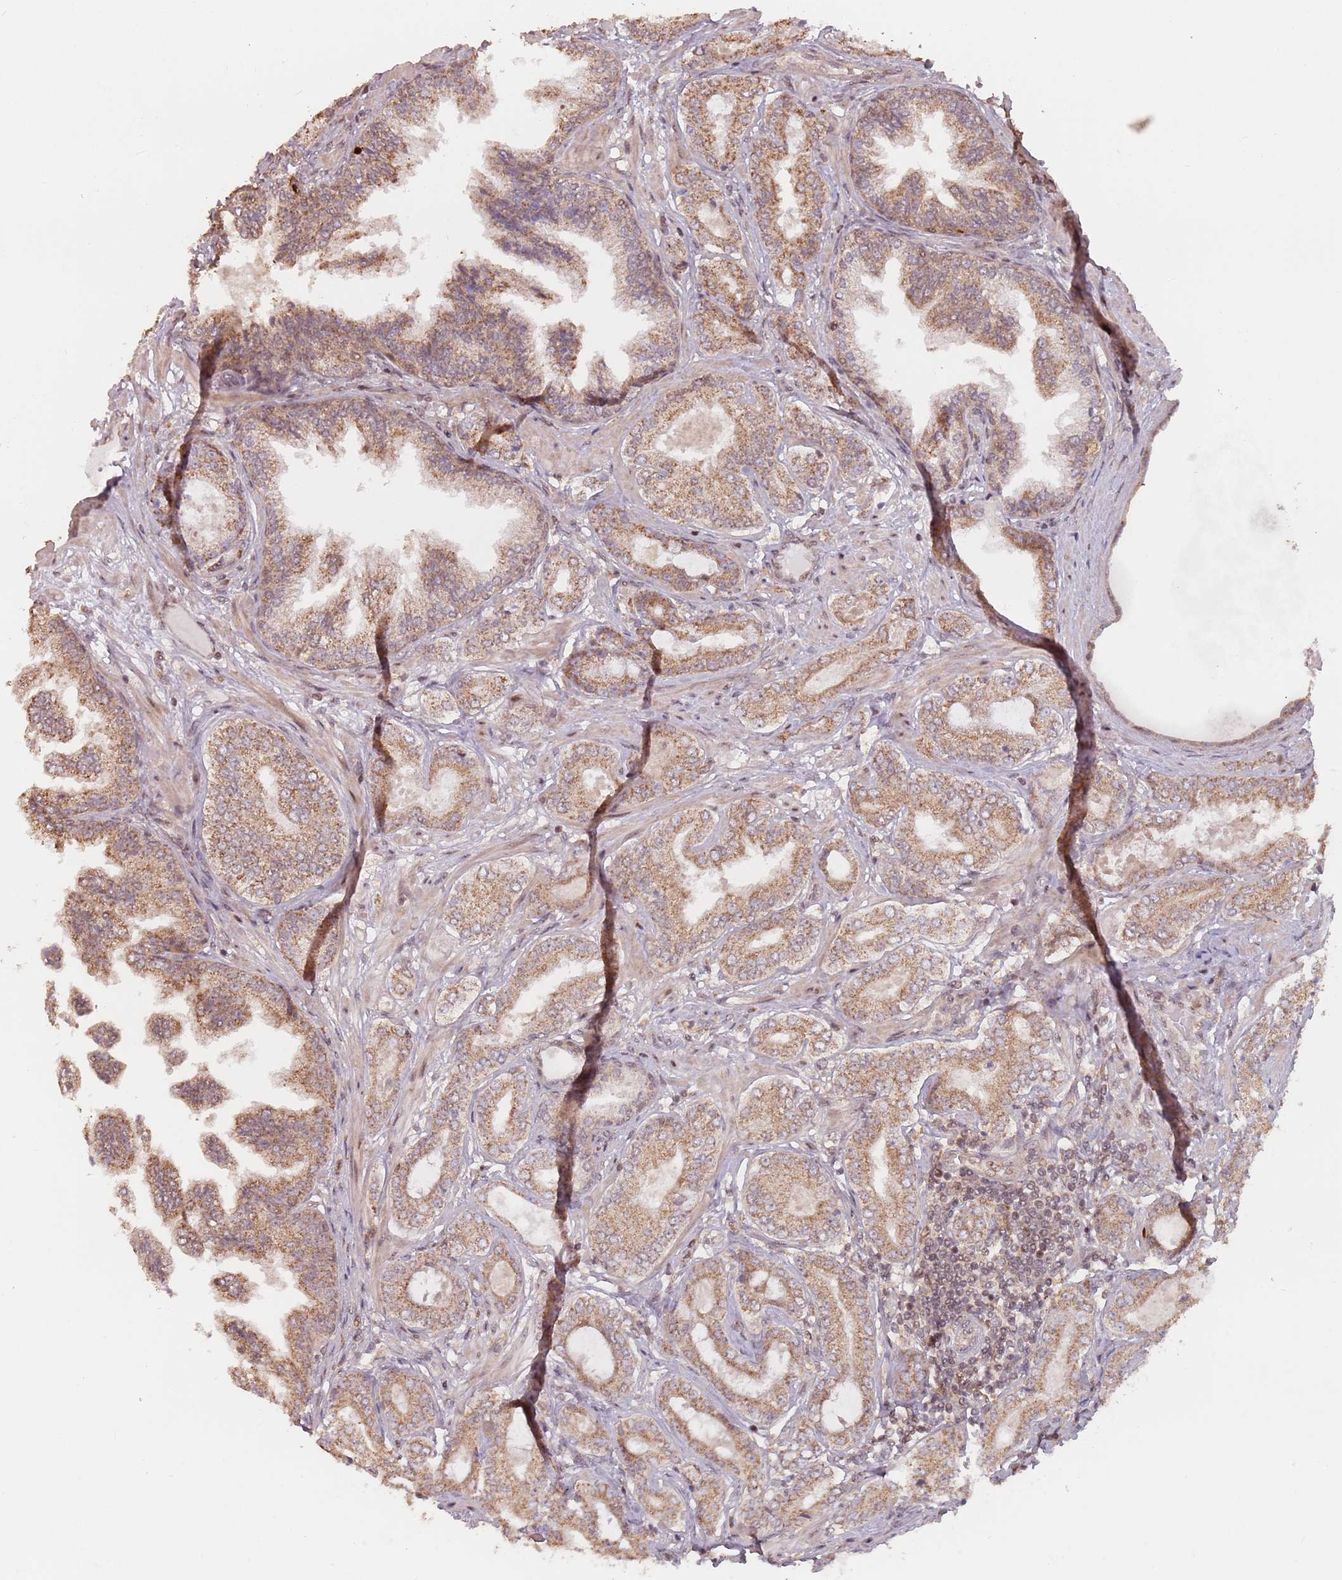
{"staining": {"intensity": "moderate", "quantity": ">75%", "location": "cytoplasmic/membranous"}, "tissue": "prostate cancer", "cell_type": "Tumor cells", "image_type": "cancer", "snomed": [{"axis": "morphology", "description": "Adenocarcinoma, Low grade"}, {"axis": "topography", "description": "Prostate"}], "caption": "An immunohistochemistry (IHC) image of neoplastic tissue is shown. Protein staining in brown shows moderate cytoplasmic/membranous positivity in prostate cancer within tumor cells.", "gene": "VPS52", "patient": {"sex": "male", "age": 63}}